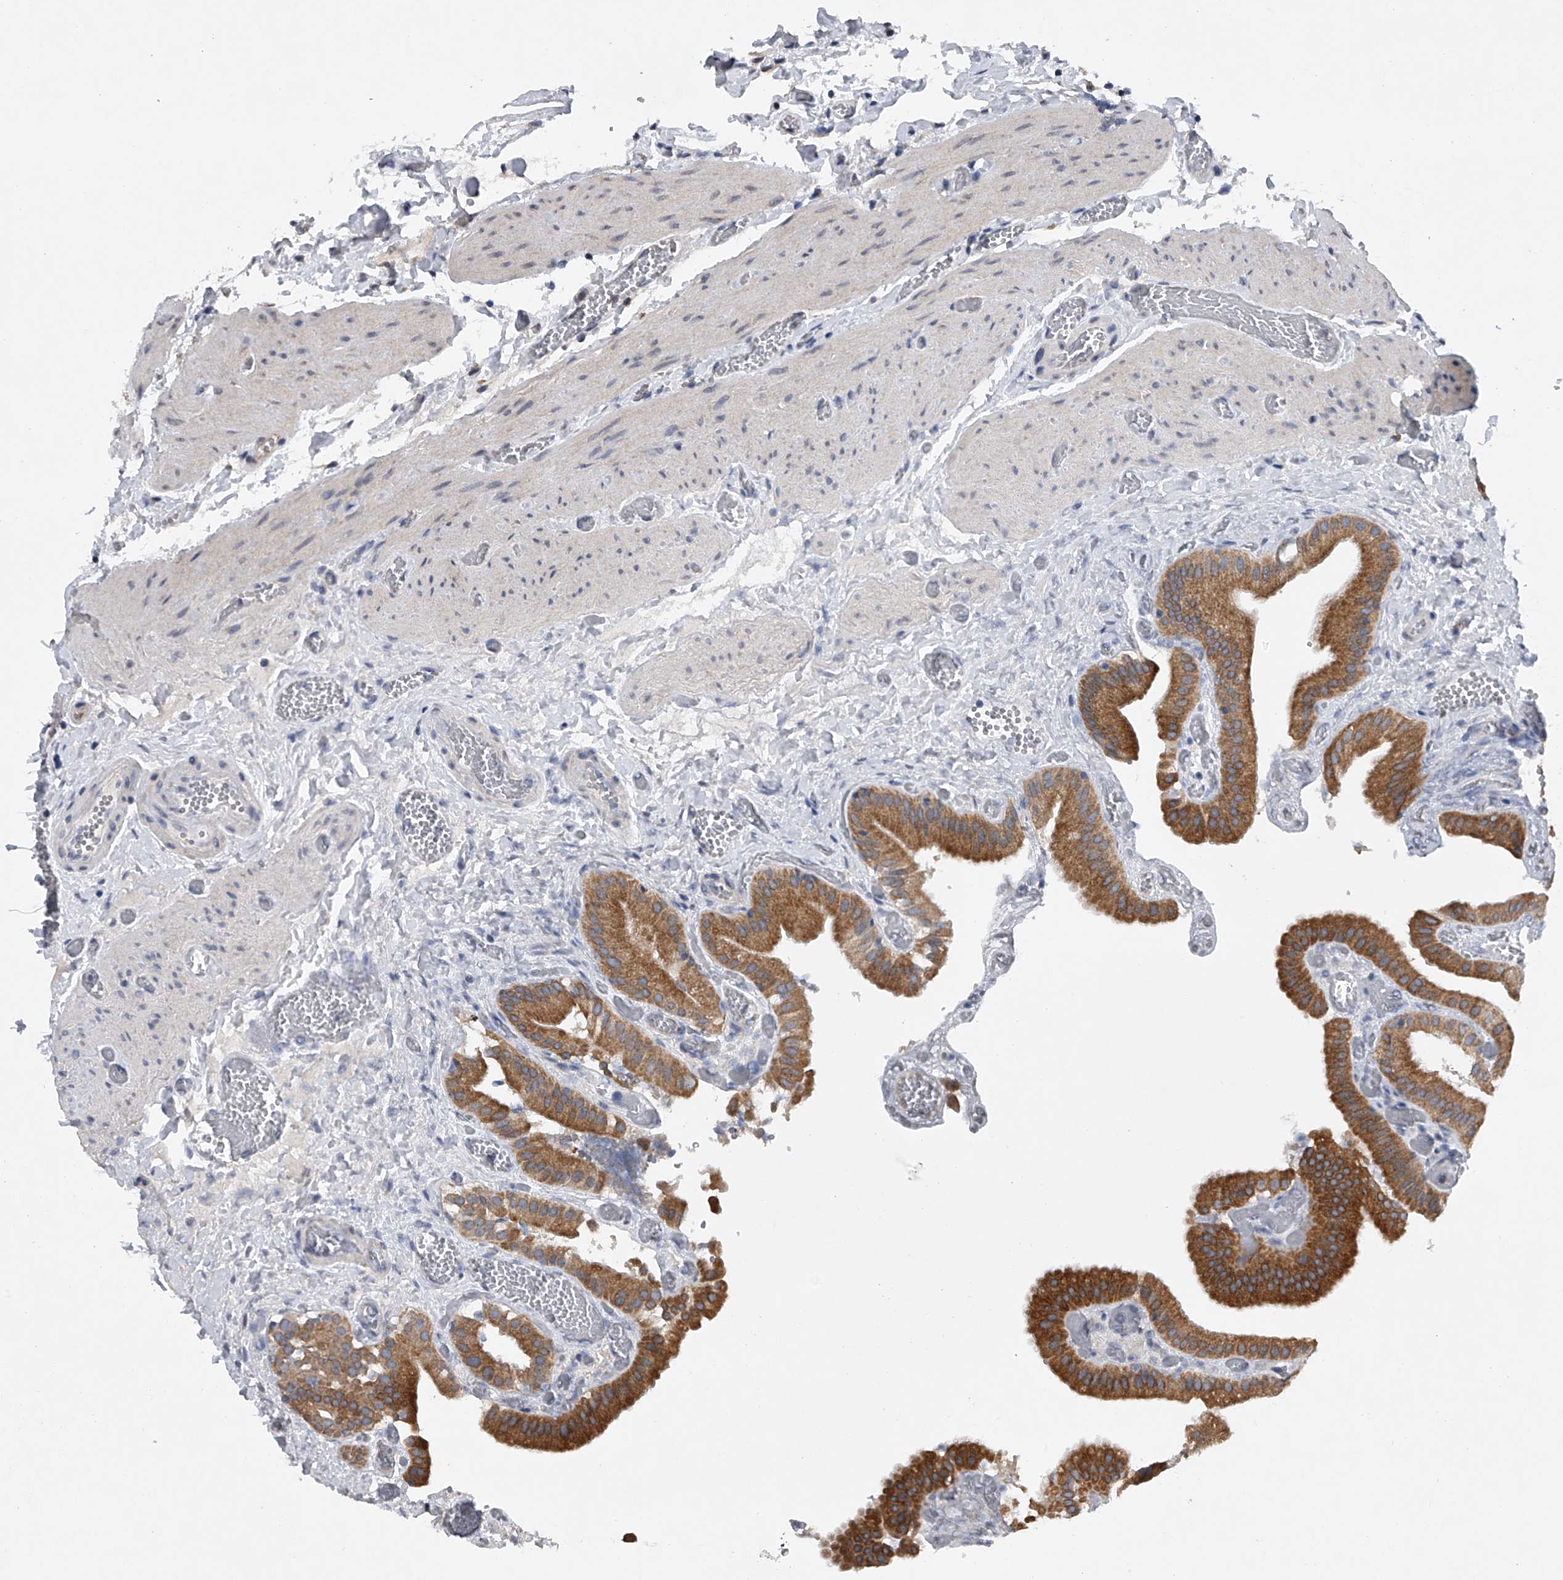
{"staining": {"intensity": "strong", "quantity": ">75%", "location": "cytoplasmic/membranous"}, "tissue": "gallbladder", "cell_type": "Glandular cells", "image_type": "normal", "snomed": [{"axis": "morphology", "description": "Normal tissue, NOS"}, {"axis": "topography", "description": "Gallbladder"}], "caption": "Gallbladder stained with DAB (3,3'-diaminobenzidine) immunohistochemistry (IHC) reveals high levels of strong cytoplasmic/membranous expression in approximately >75% of glandular cells. (IHC, brightfield microscopy, high magnification).", "gene": "RNF5", "patient": {"sex": "female", "age": 64}}